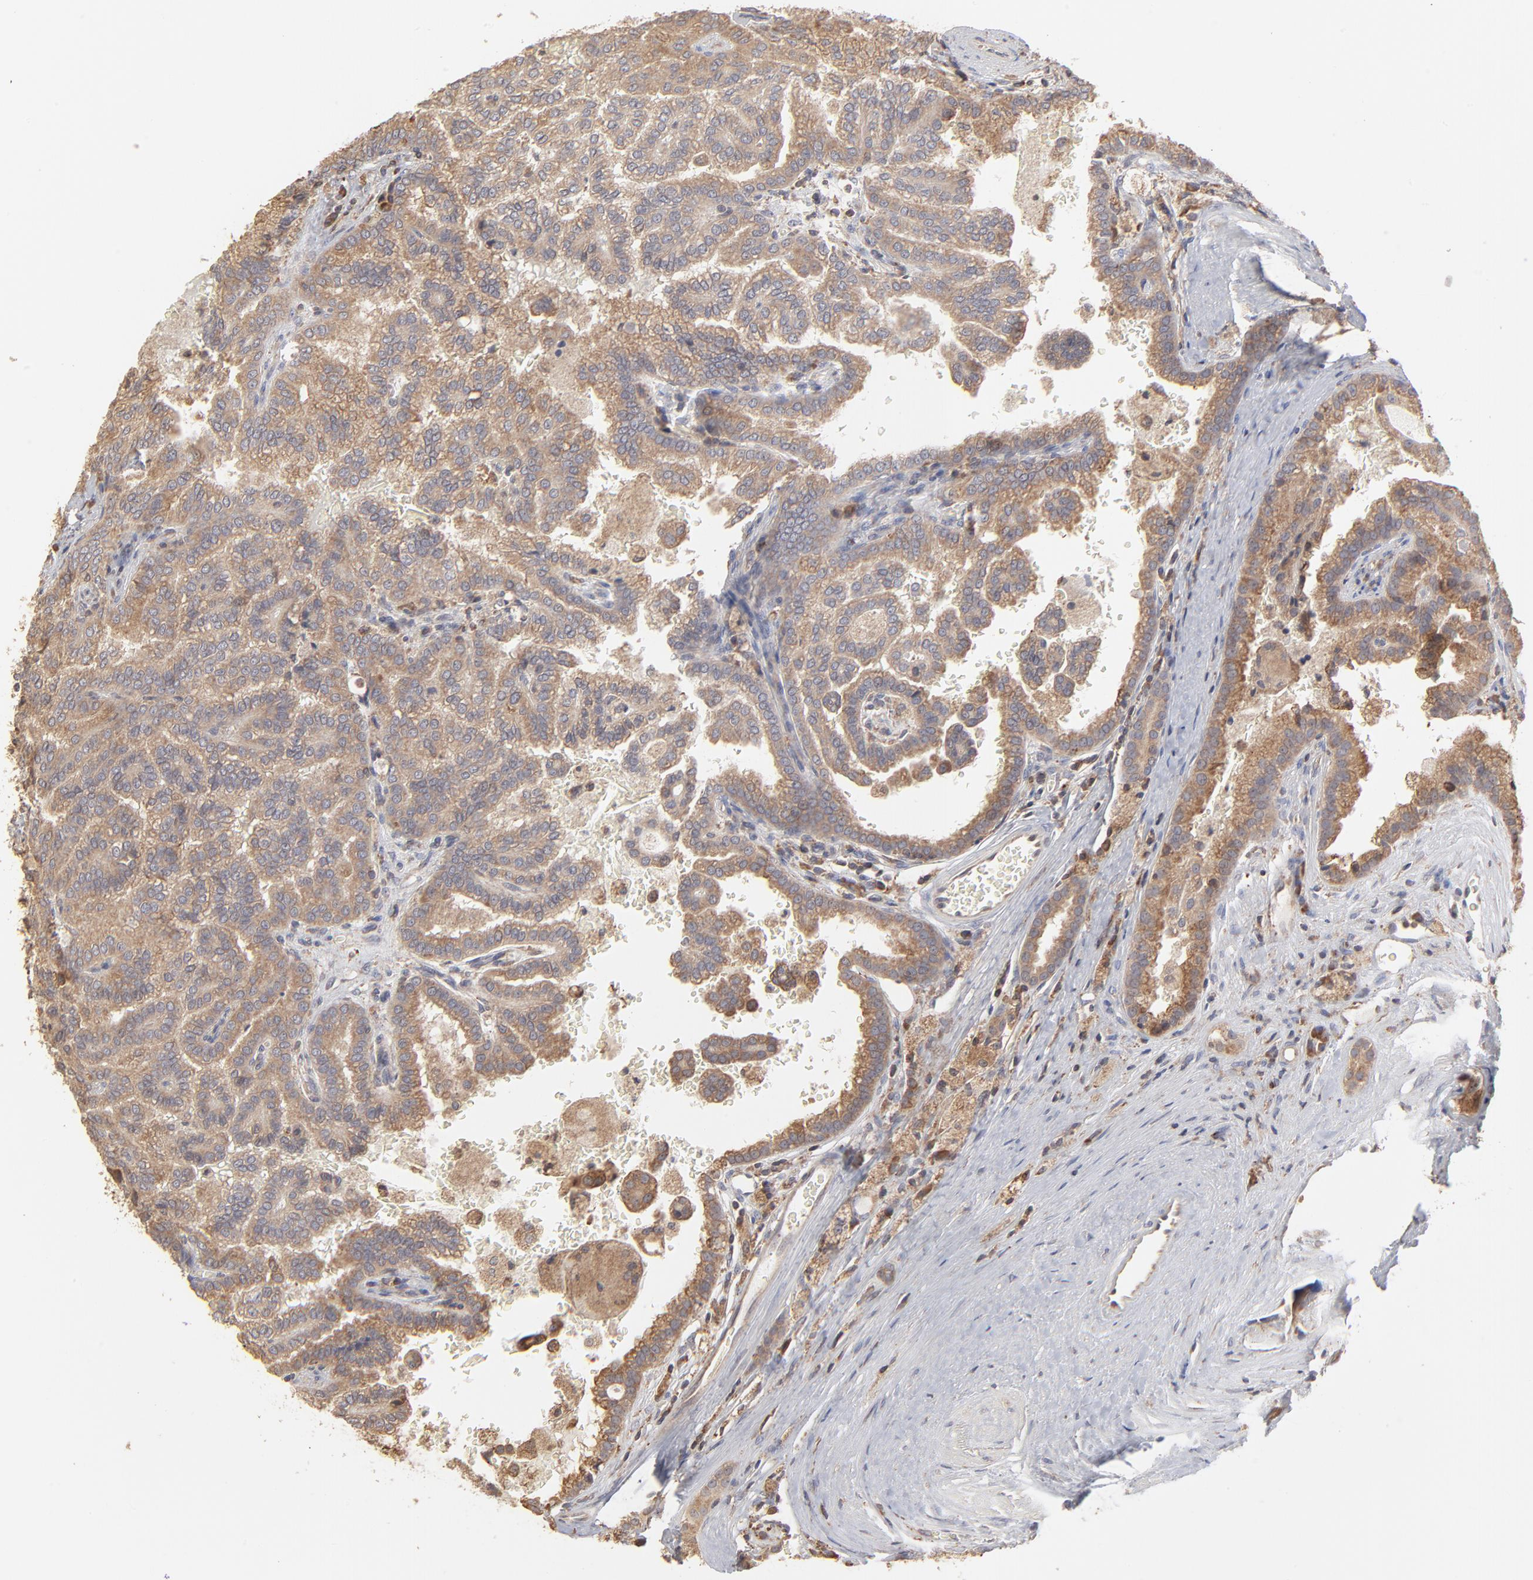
{"staining": {"intensity": "strong", "quantity": ">75%", "location": "cytoplasmic/membranous"}, "tissue": "renal cancer", "cell_type": "Tumor cells", "image_type": "cancer", "snomed": [{"axis": "morphology", "description": "Adenocarcinoma, NOS"}, {"axis": "topography", "description": "Kidney"}], "caption": "A brown stain shows strong cytoplasmic/membranous expression of a protein in renal adenocarcinoma tumor cells.", "gene": "RNF213", "patient": {"sex": "male", "age": 61}}